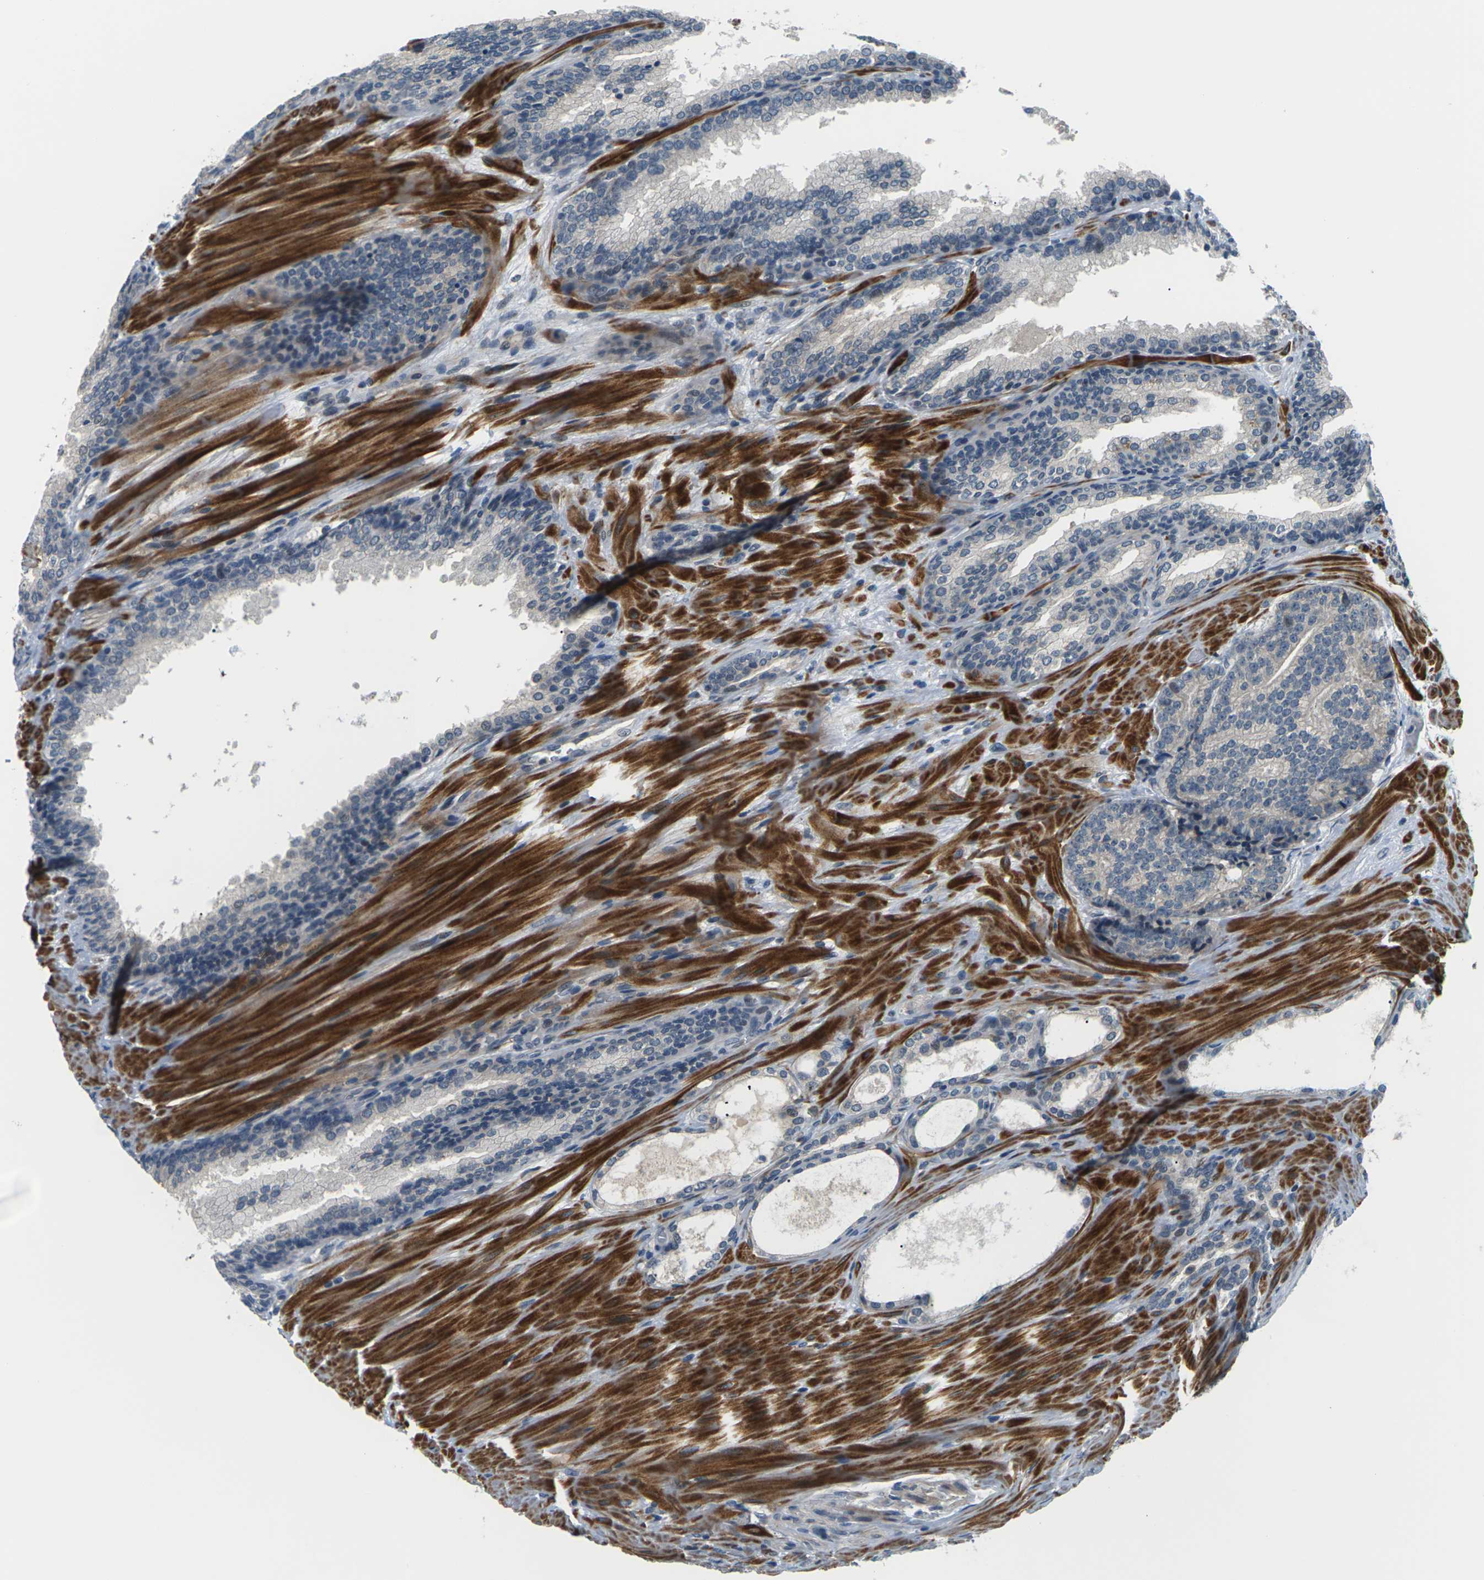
{"staining": {"intensity": "negative", "quantity": "none", "location": "none"}, "tissue": "prostate cancer", "cell_type": "Tumor cells", "image_type": "cancer", "snomed": [{"axis": "morphology", "description": "Adenocarcinoma, High grade"}, {"axis": "topography", "description": "Prostate"}], "caption": "The IHC photomicrograph has no significant positivity in tumor cells of prostate adenocarcinoma (high-grade) tissue.", "gene": "SLC13A3", "patient": {"sex": "male", "age": 61}}